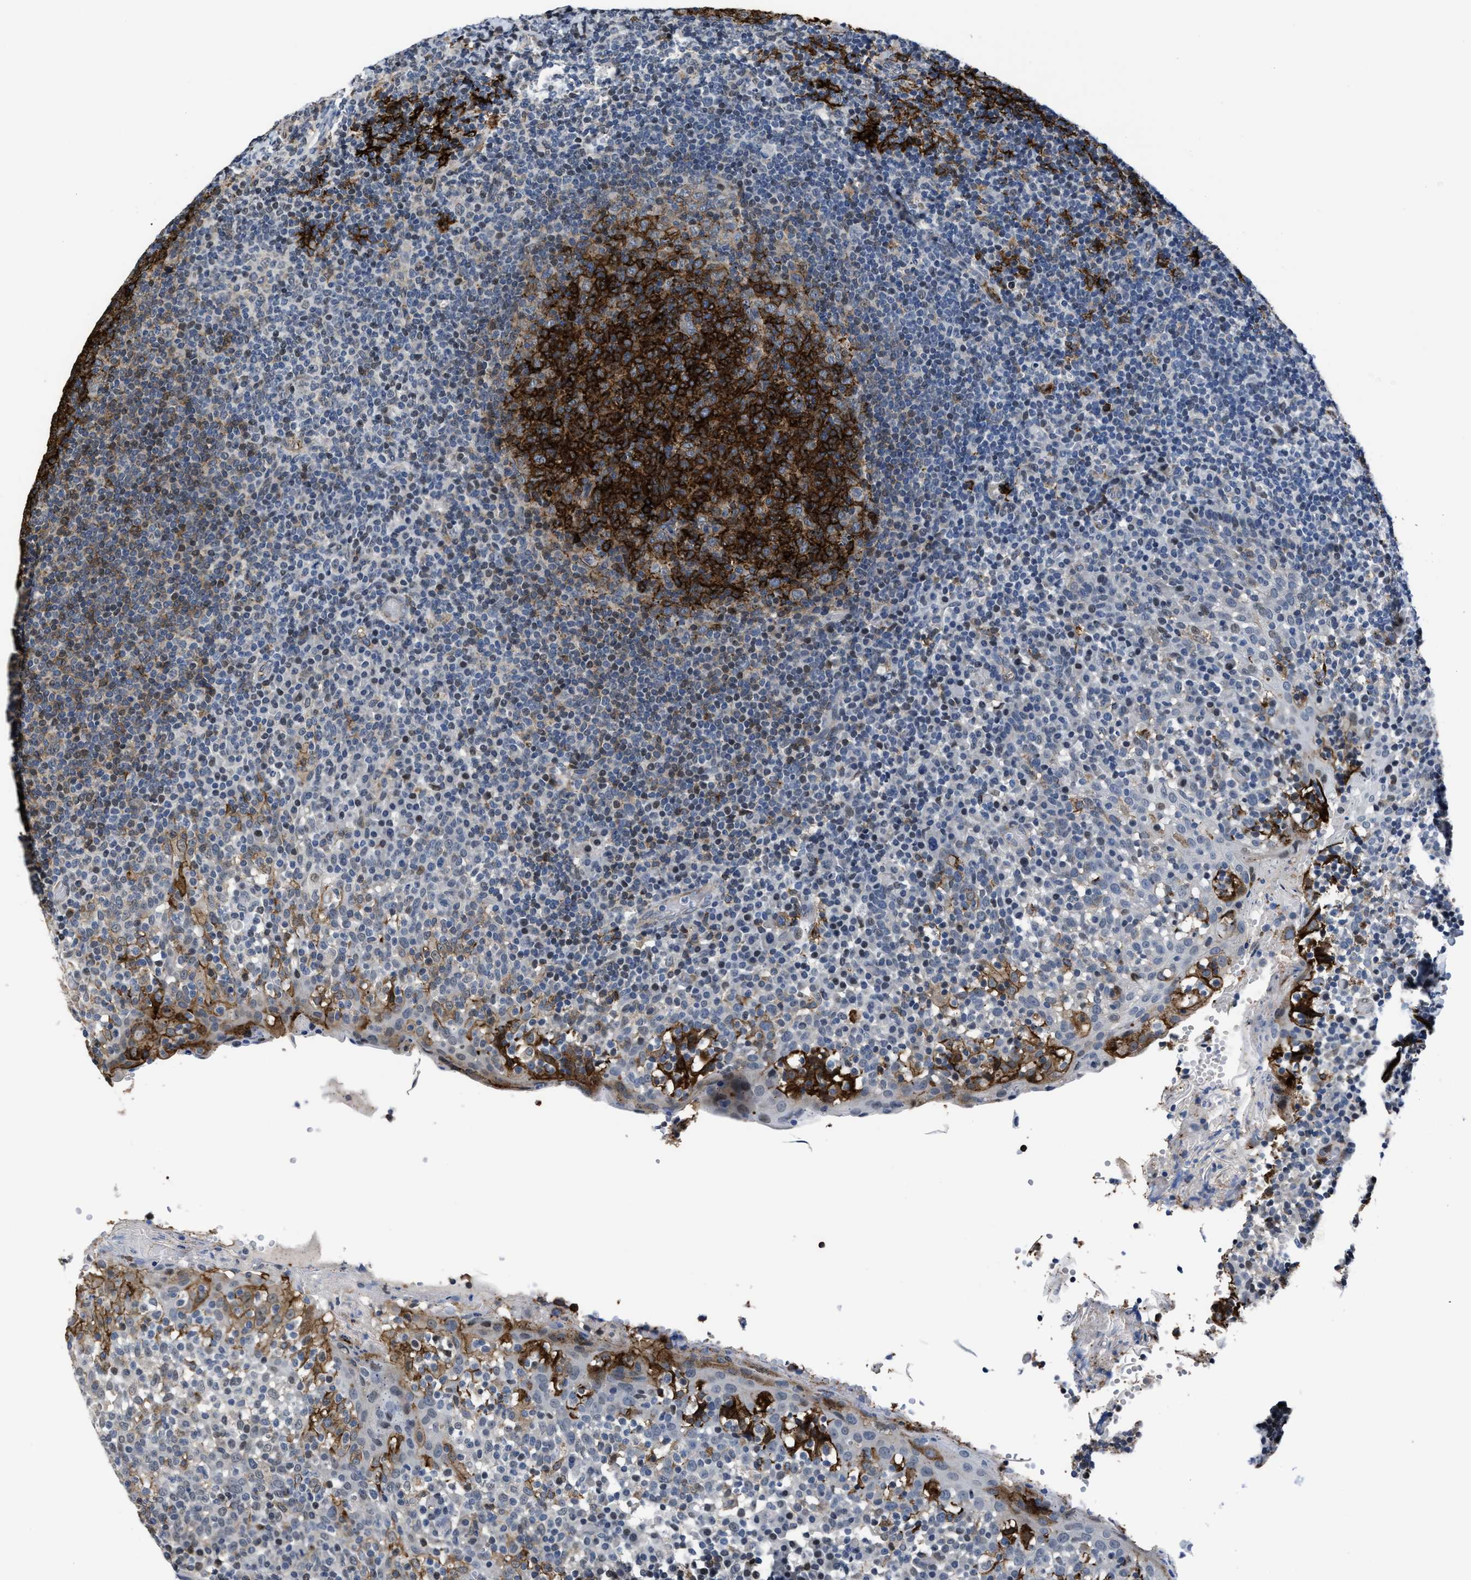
{"staining": {"intensity": "strong", "quantity": ">75%", "location": "cytoplasmic/membranous"}, "tissue": "tonsil", "cell_type": "Germinal center cells", "image_type": "normal", "snomed": [{"axis": "morphology", "description": "Normal tissue, NOS"}, {"axis": "topography", "description": "Tonsil"}], "caption": "Strong cytoplasmic/membranous staining for a protein is present in about >75% of germinal center cells of normal tonsil using immunohistochemistry (IHC).", "gene": "MARCKSL1", "patient": {"sex": "female", "age": 19}}